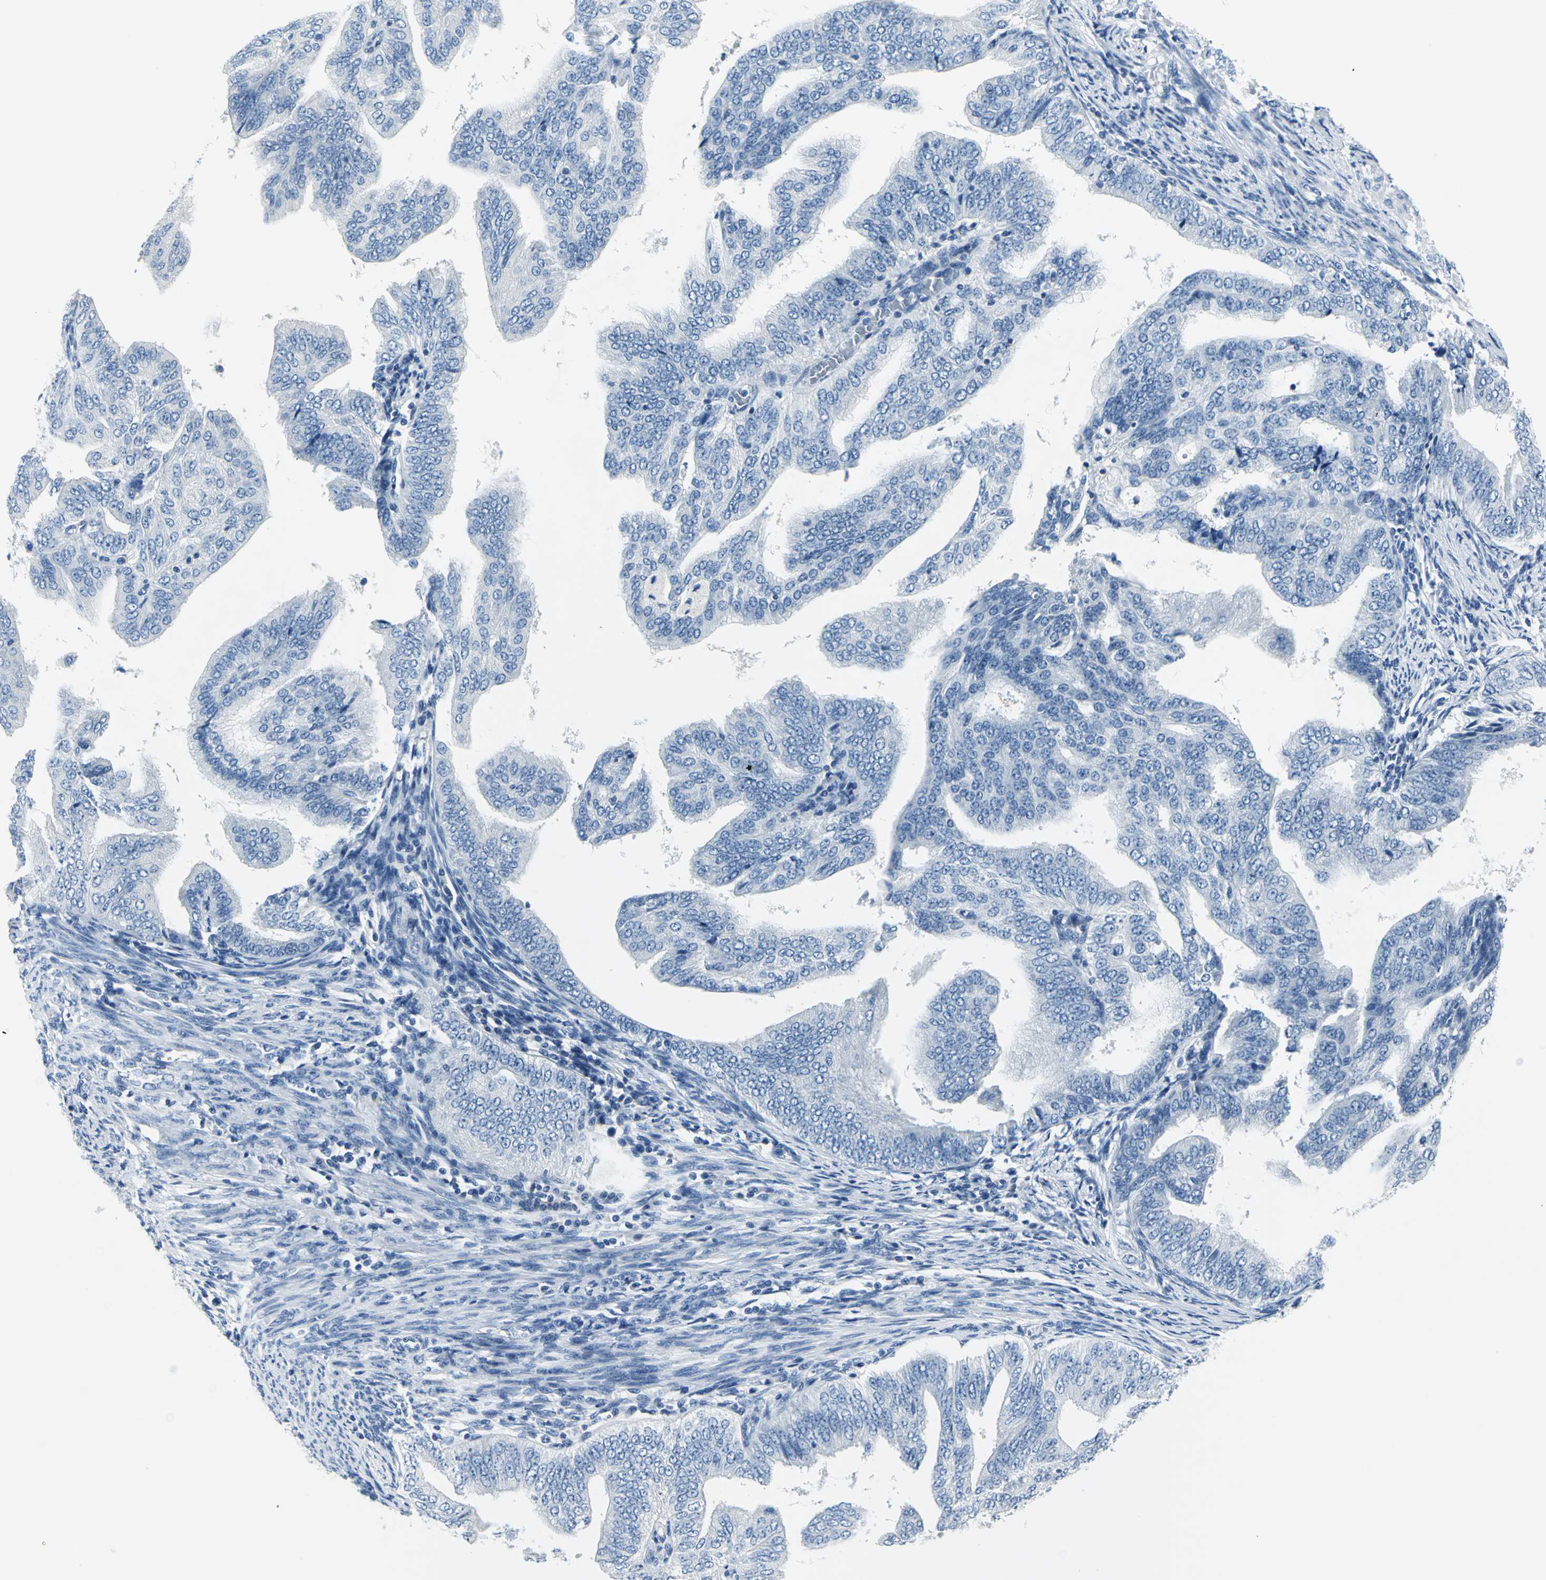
{"staining": {"intensity": "negative", "quantity": "none", "location": "none"}, "tissue": "endometrial cancer", "cell_type": "Tumor cells", "image_type": "cancer", "snomed": [{"axis": "morphology", "description": "Adenocarcinoma, NOS"}, {"axis": "topography", "description": "Endometrium"}], "caption": "Endometrial adenocarcinoma was stained to show a protein in brown. There is no significant positivity in tumor cells.", "gene": "RIPOR1", "patient": {"sex": "female", "age": 58}}